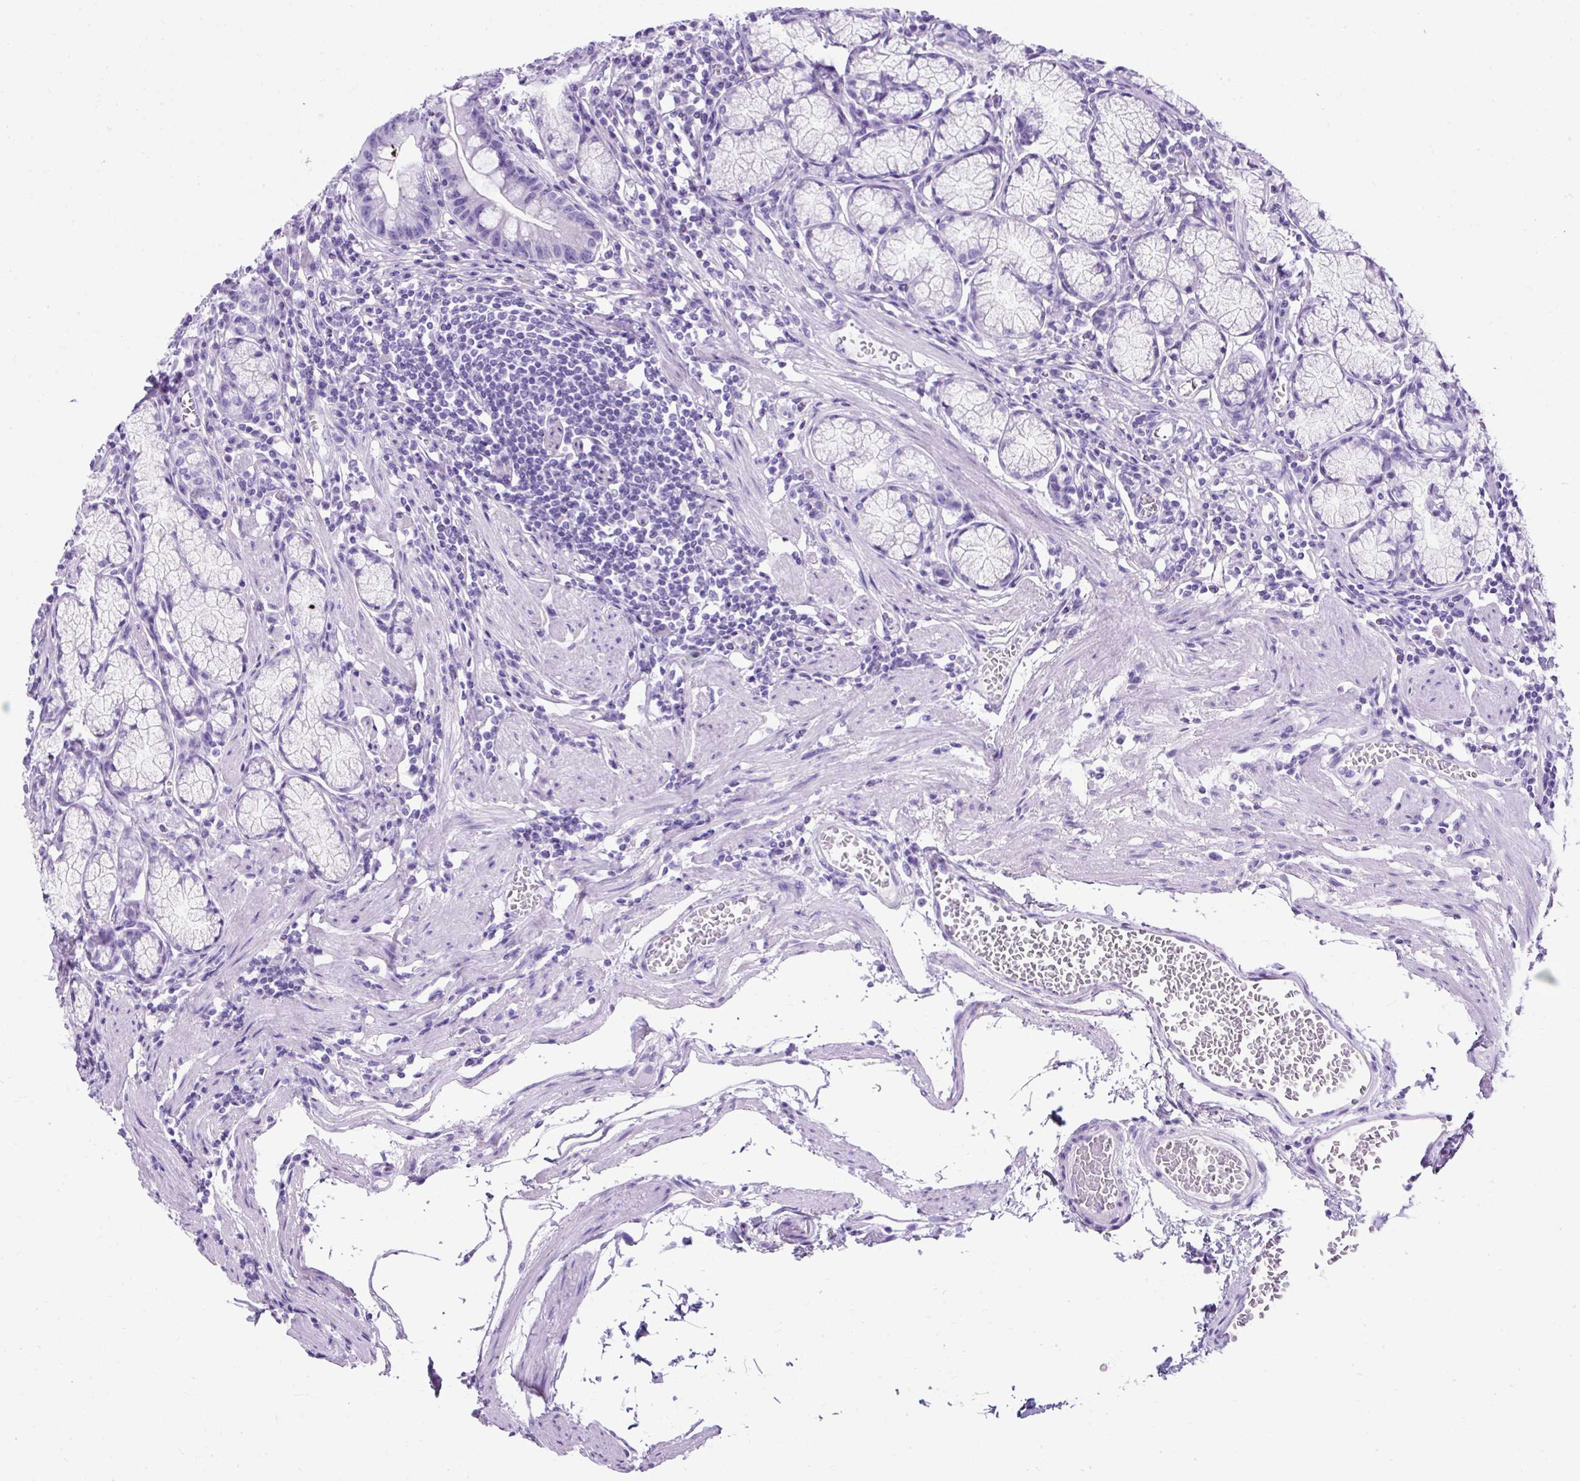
{"staining": {"intensity": "negative", "quantity": "none", "location": "none"}, "tissue": "stomach", "cell_type": "Glandular cells", "image_type": "normal", "snomed": [{"axis": "morphology", "description": "Normal tissue, NOS"}, {"axis": "topography", "description": "Stomach"}], "caption": "Stomach stained for a protein using immunohistochemistry (IHC) reveals no positivity glandular cells.", "gene": "KRT12", "patient": {"sex": "male", "age": 55}}